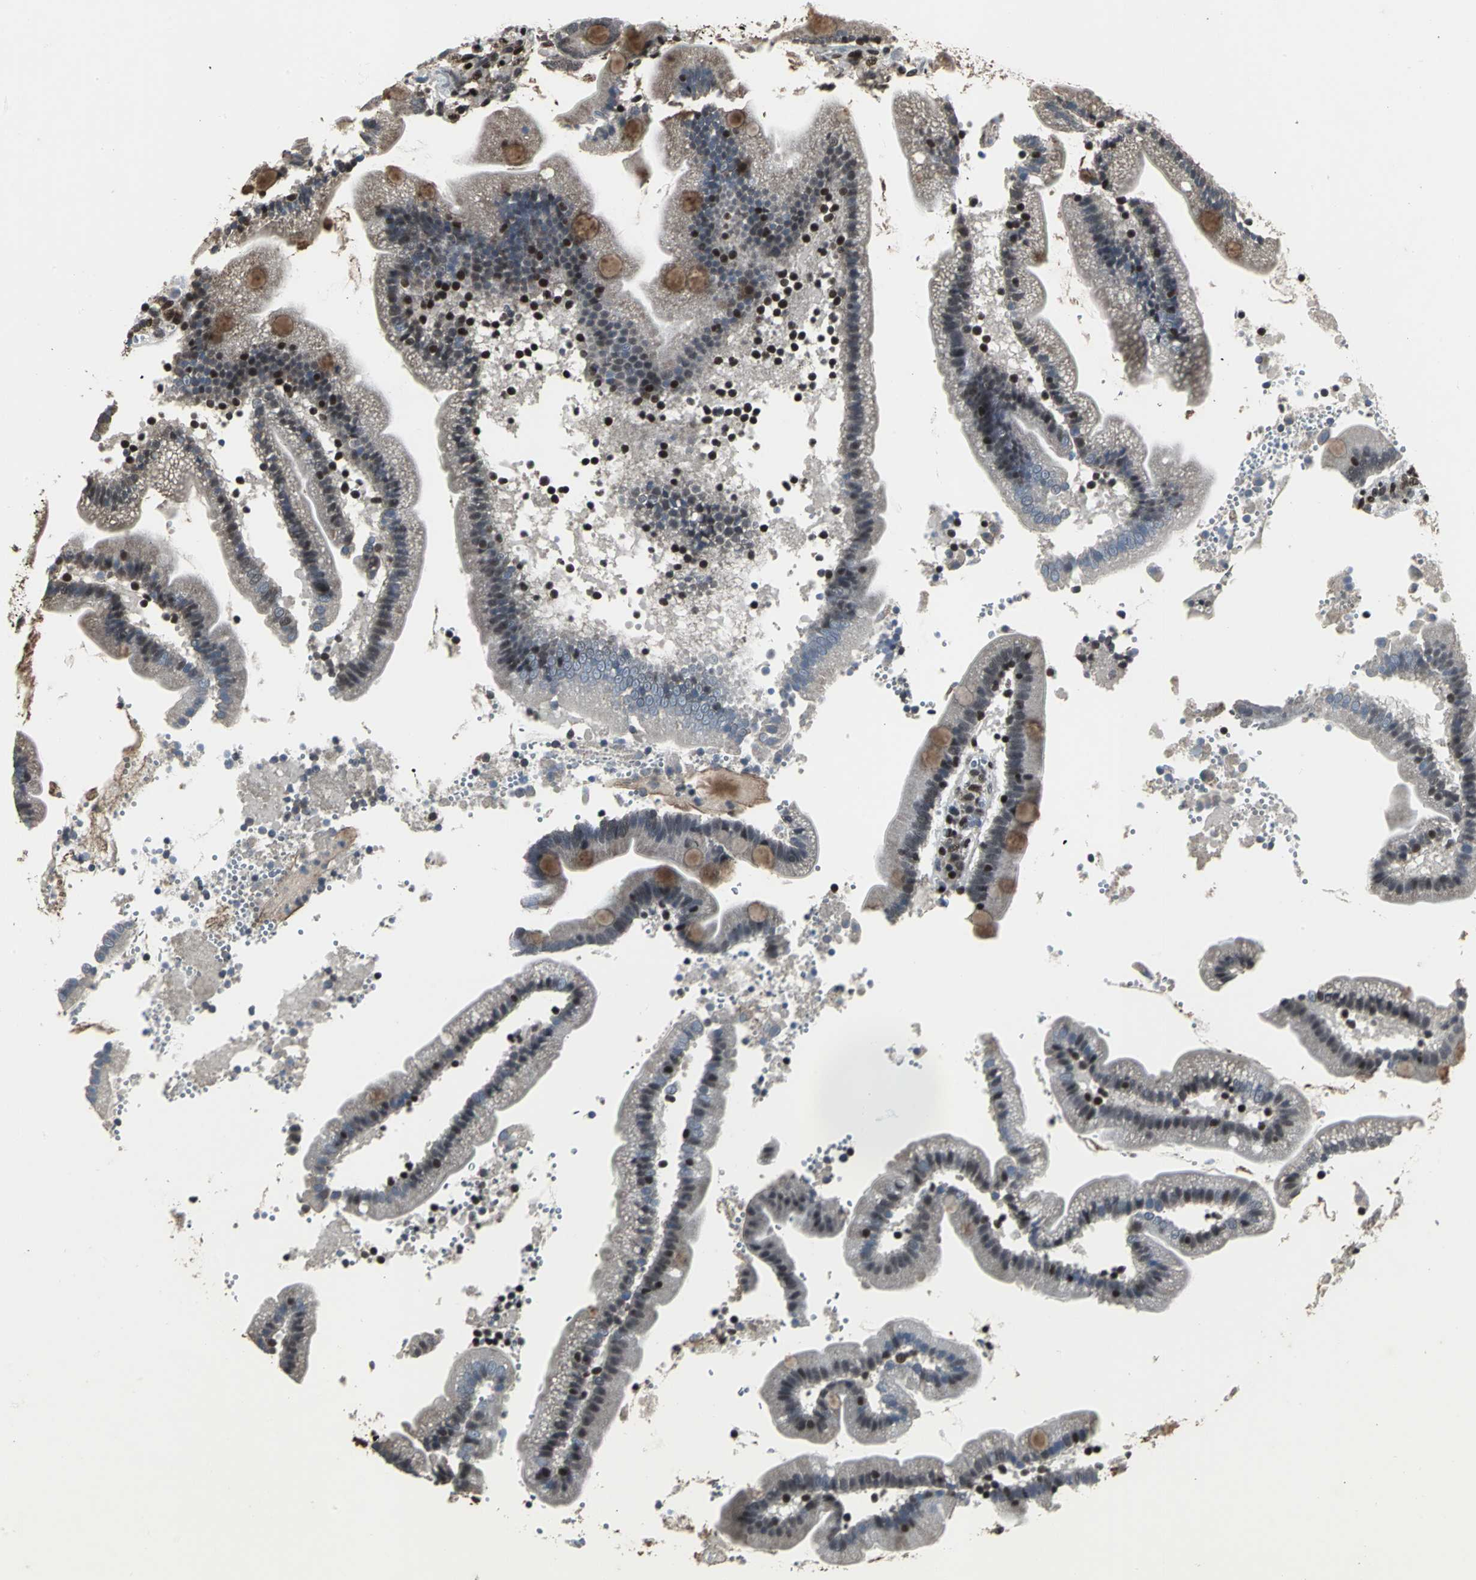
{"staining": {"intensity": "moderate", "quantity": "25%-75%", "location": "cytoplasmic/membranous,nuclear"}, "tissue": "duodenum", "cell_type": "Glandular cells", "image_type": "normal", "snomed": [{"axis": "morphology", "description": "Normal tissue, NOS"}, {"axis": "topography", "description": "Duodenum"}], "caption": "About 25%-75% of glandular cells in benign human duodenum display moderate cytoplasmic/membranous,nuclear protein staining as visualized by brown immunohistochemical staining.", "gene": "SRF", "patient": {"sex": "male", "age": 66}}